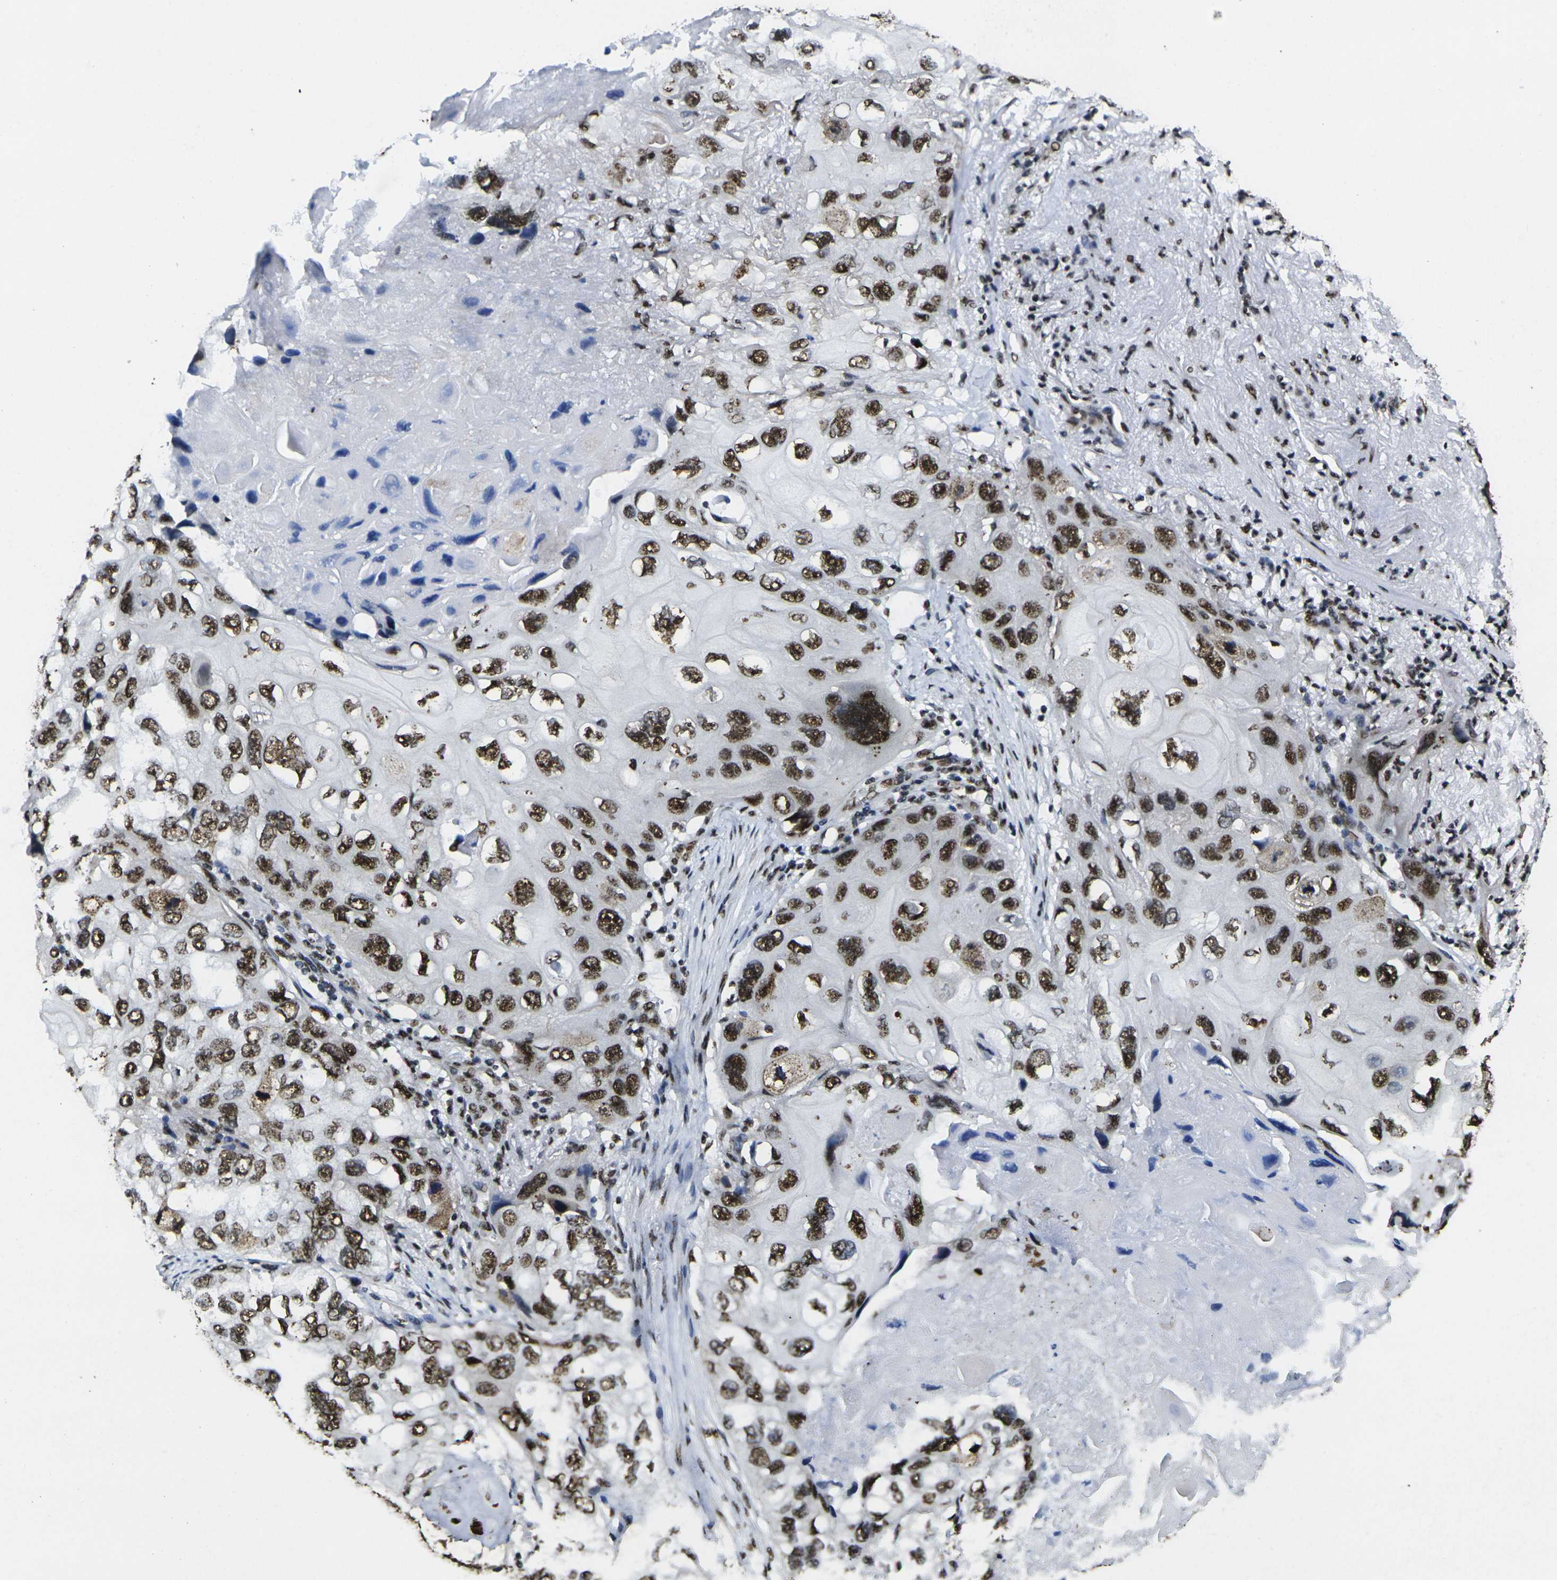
{"staining": {"intensity": "strong", "quantity": ">75%", "location": "nuclear"}, "tissue": "lung cancer", "cell_type": "Tumor cells", "image_type": "cancer", "snomed": [{"axis": "morphology", "description": "Squamous cell carcinoma, NOS"}, {"axis": "topography", "description": "Lung"}], "caption": "A histopathology image of lung cancer stained for a protein reveals strong nuclear brown staining in tumor cells.", "gene": "SMARCC1", "patient": {"sex": "female", "age": 73}}